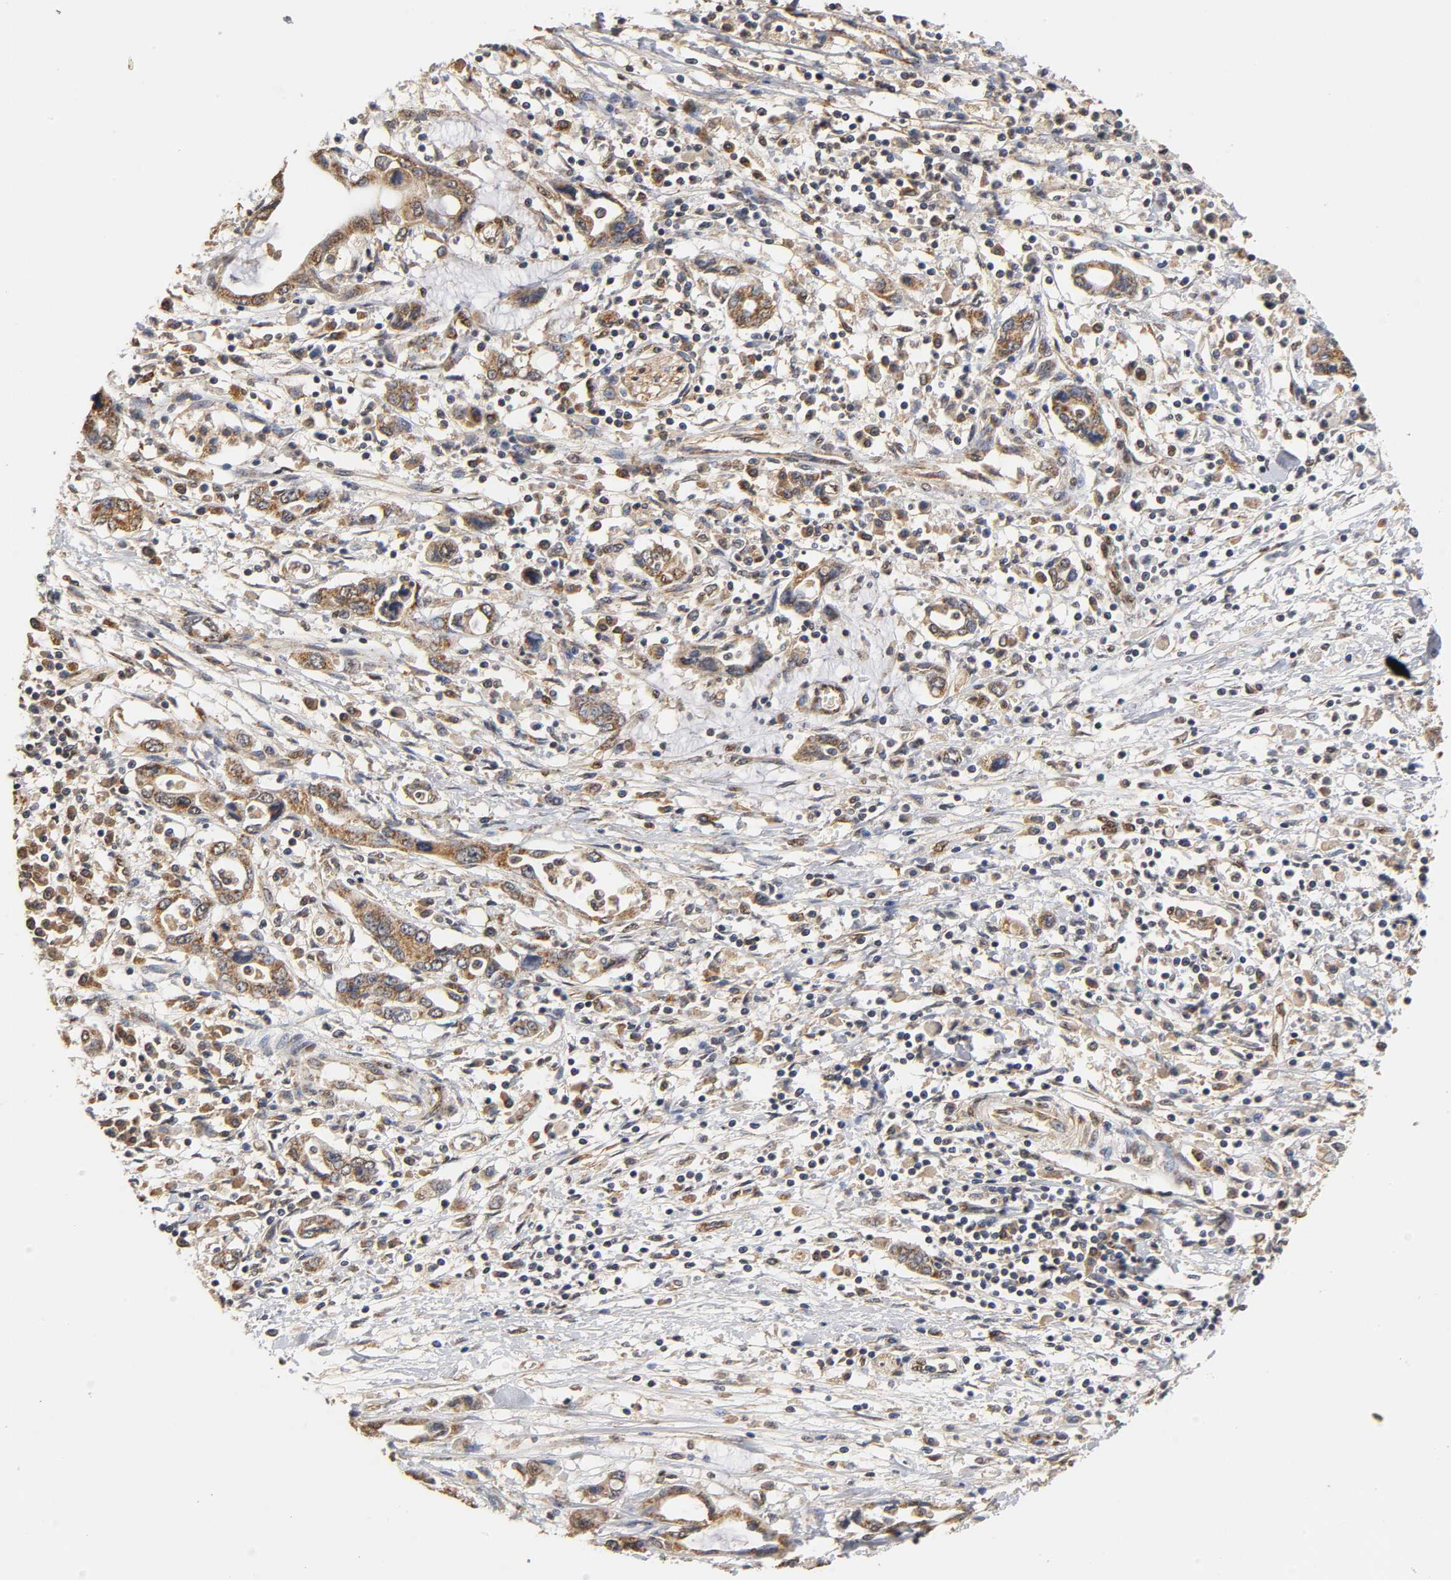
{"staining": {"intensity": "moderate", "quantity": ">75%", "location": "cytoplasmic/membranous"}, "tissue": "pancreatic cancer", "cell_type": "Tumor cells", "image_type": "cancer", "snomed": [{"axis": "morphology", "description": "Adenocarcinoma, NOS"}, {"axis": "topography", "description": "Pancreas"}], "caption": "DAB immunohistochemical staining of adenocarcinoma (pancreatic) reveals moderate cytoplasmic/membranous protein expression in about >75% of tumor cells.", "gene": "PKN1", "patient": {"sex": "female", "age": 57}}